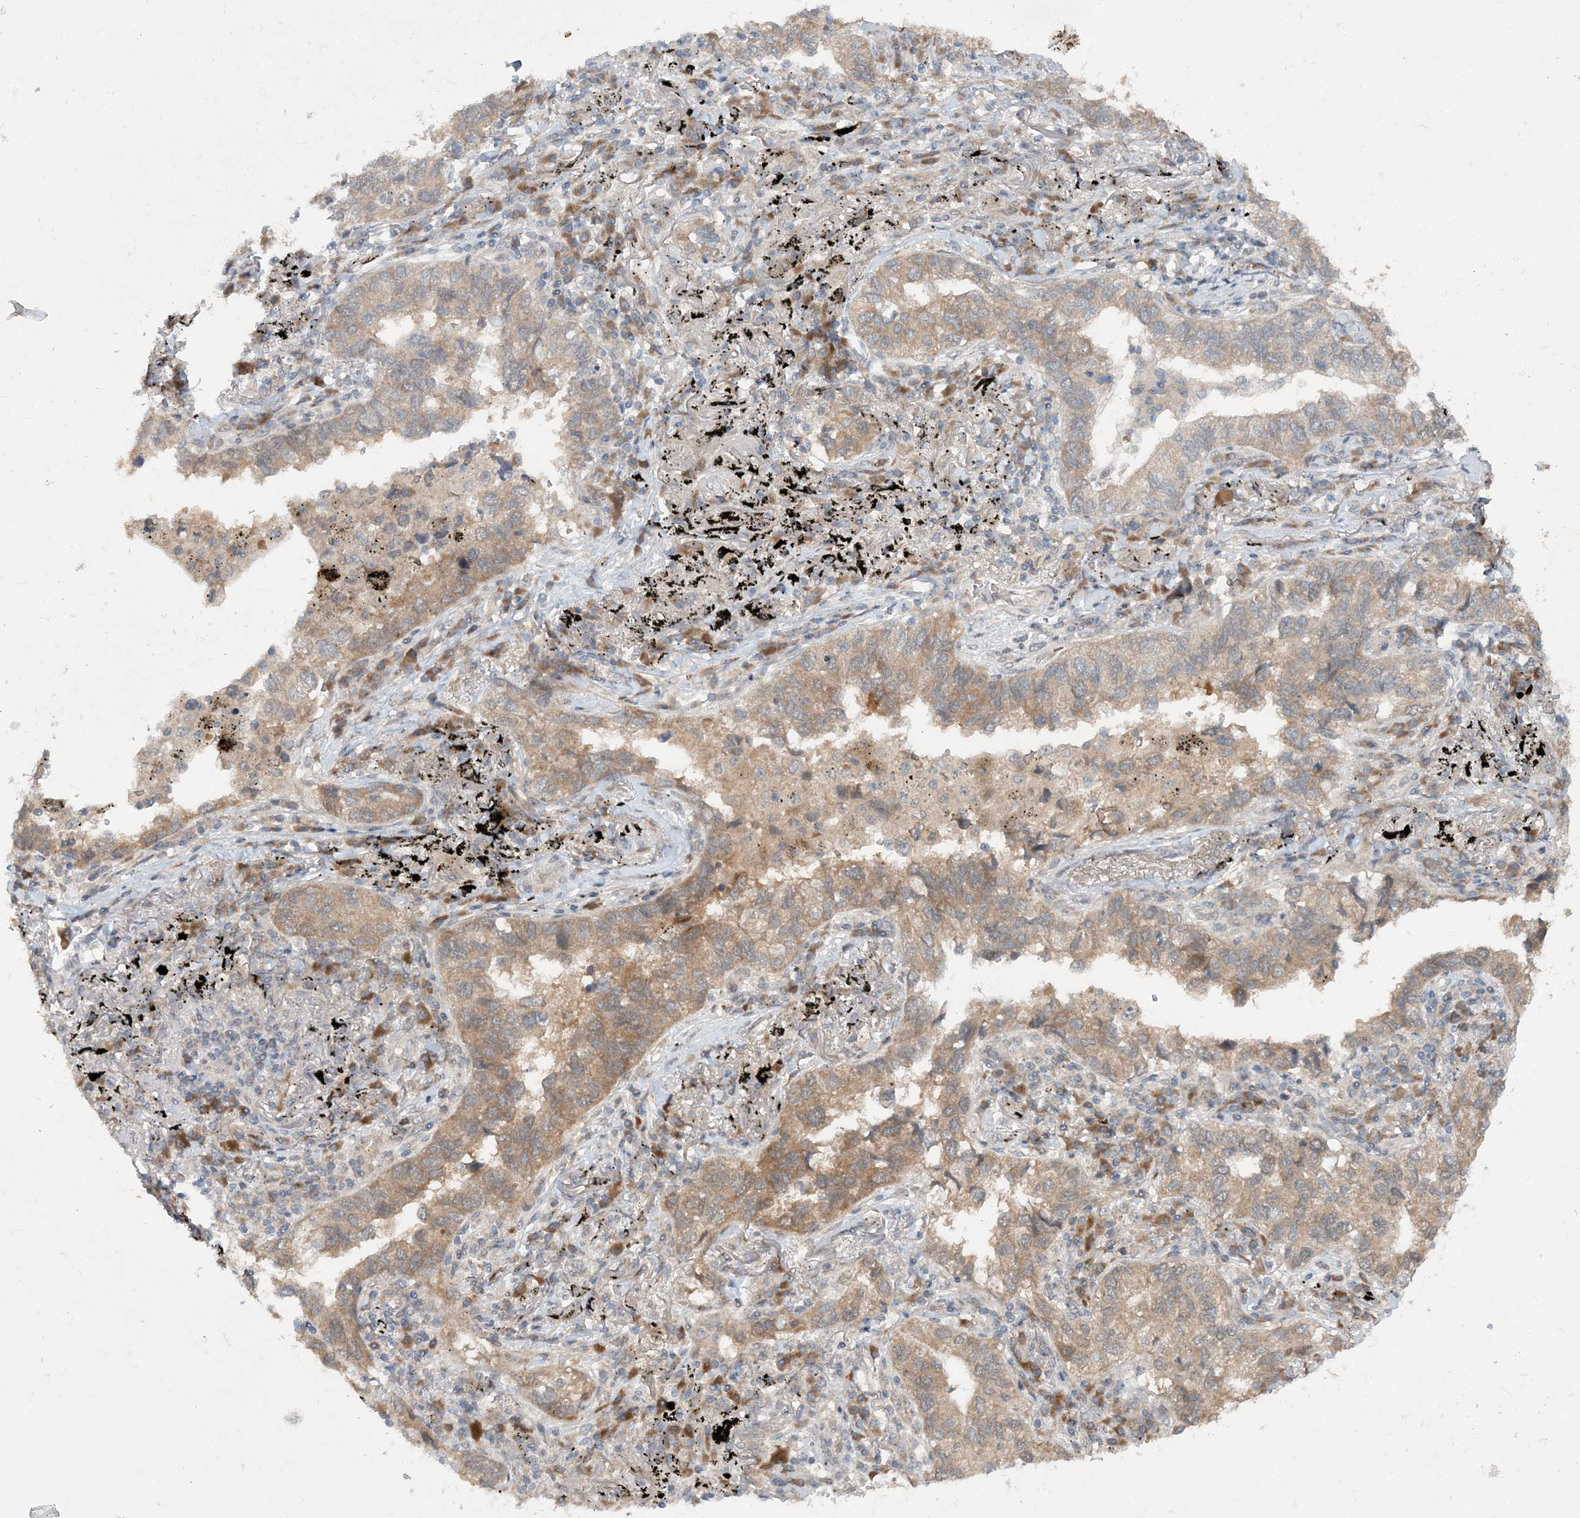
{"staining": {"intensity": "moderate", "quantity": "<25%", "location": "cytoplasmic/membranous"}, "tissue": "lung cancer", "cell_type": "Tumor cells", "image_type": "cancer", "snomed": [{"axis": "morphology", "description": "Adenocarcinoma, NOS"}, {"axis": "topography", "description": "Lung"}], "caption": "An IHC photomicrograph of tumor tissue is shown. Protein staining in brown shows moderate cytoplasmic/membranous positivity in adenocarcinoma (lung) within tumor cells. Nuclei are stained in blue.", "gene": "UBR3", "patient": {"sex": "male", "age": 65}}